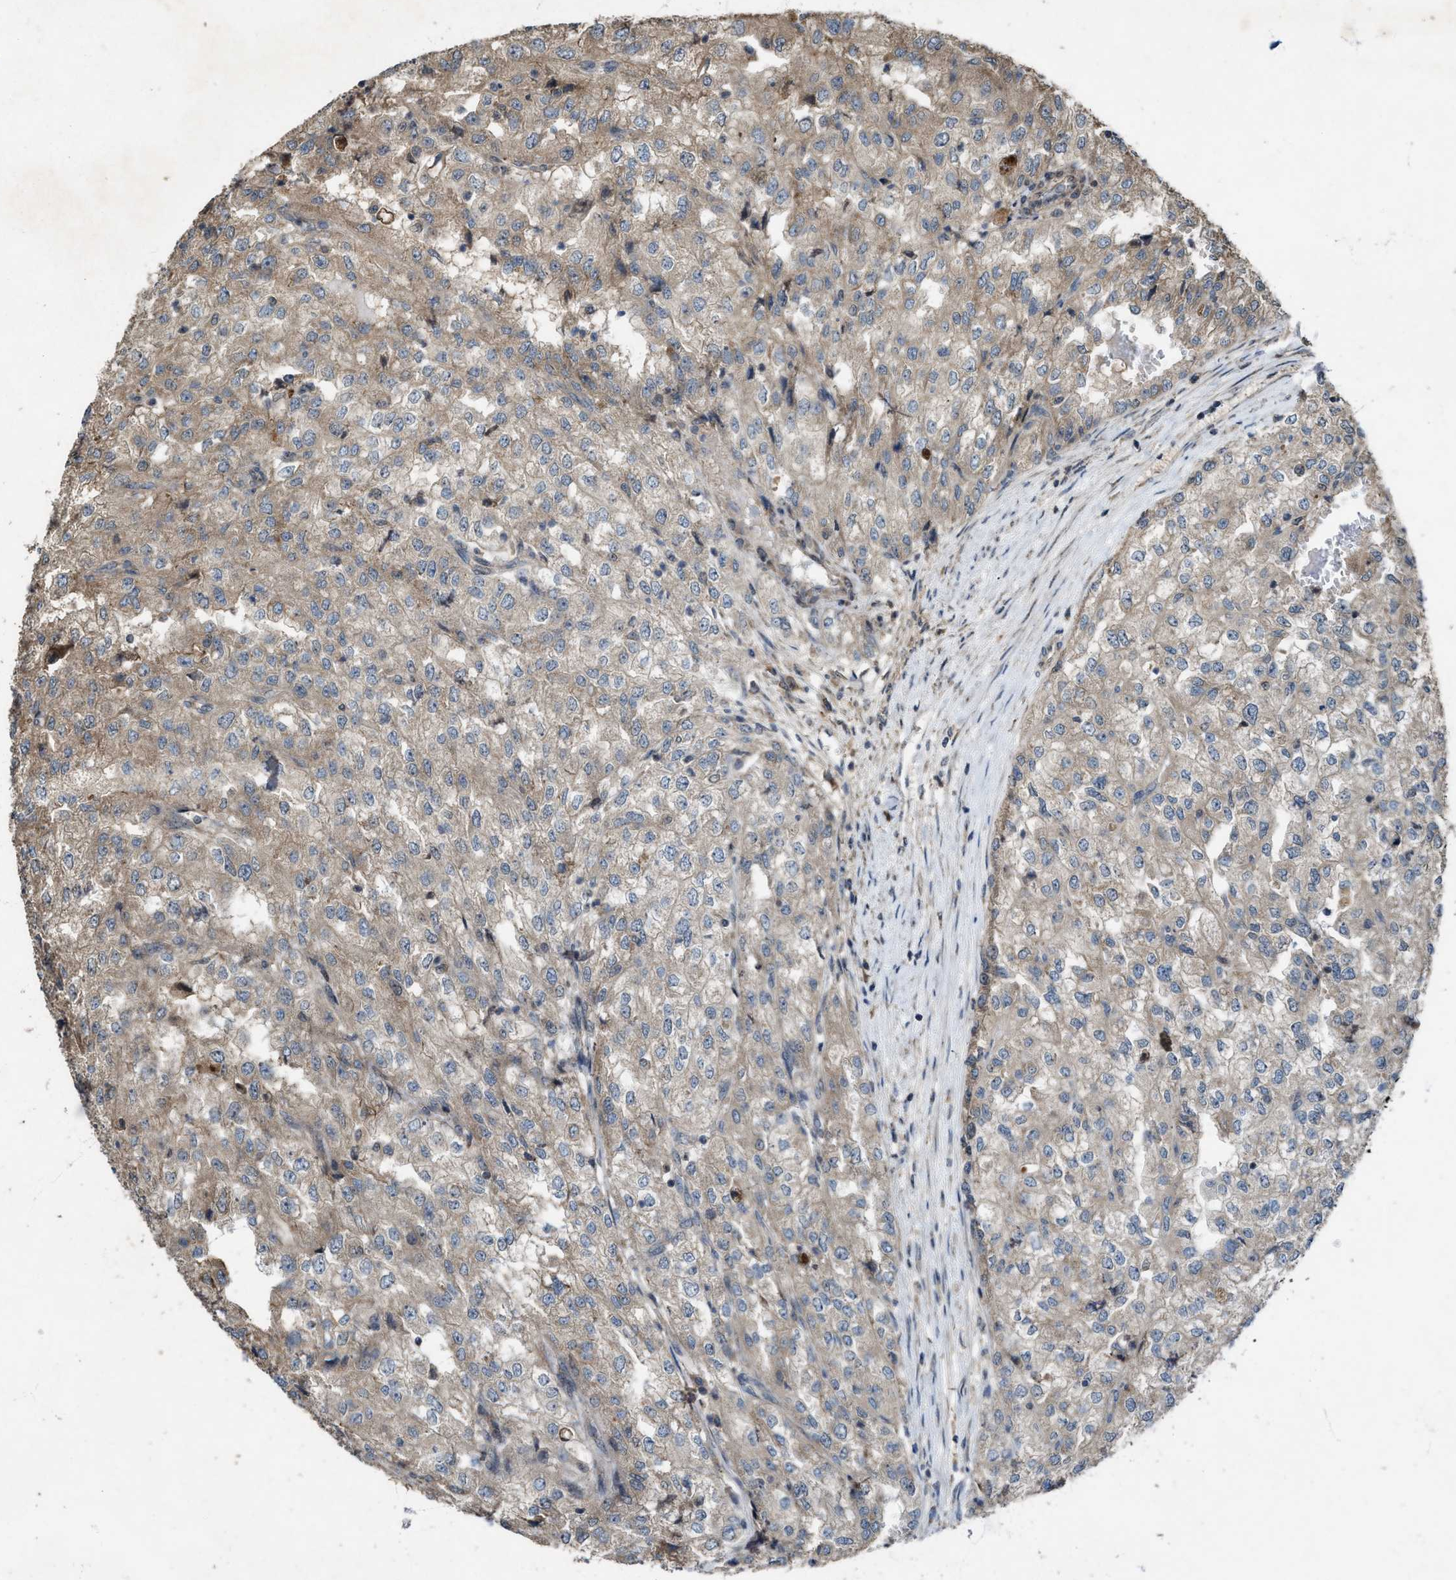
{"staining": {"intensity": "weak", "quantity": "25%-75%", "location": "cytoplasmic/membranous"}, "tissue": "renal cancer", "cell_type": "Tumor cells", "image_type": "cancer", "snomed": [{"axis": "morphology", "description": "Adenocarcinoma, NOS"}, {"axis": "topography", "description": "Kidney"}], "caption": "A histopathology image of human renal cancer (adenocarcinoma) stained for a protein displays weak cytoplasmic/membranous brown staining in tumor cells. The staining is performed using DAB brown chromogen to label protein expression. The nuclei are counter-stained blue using hematoxylin.", "gene": "PDP2", "patient": {"sex": "female", "age": 54}}